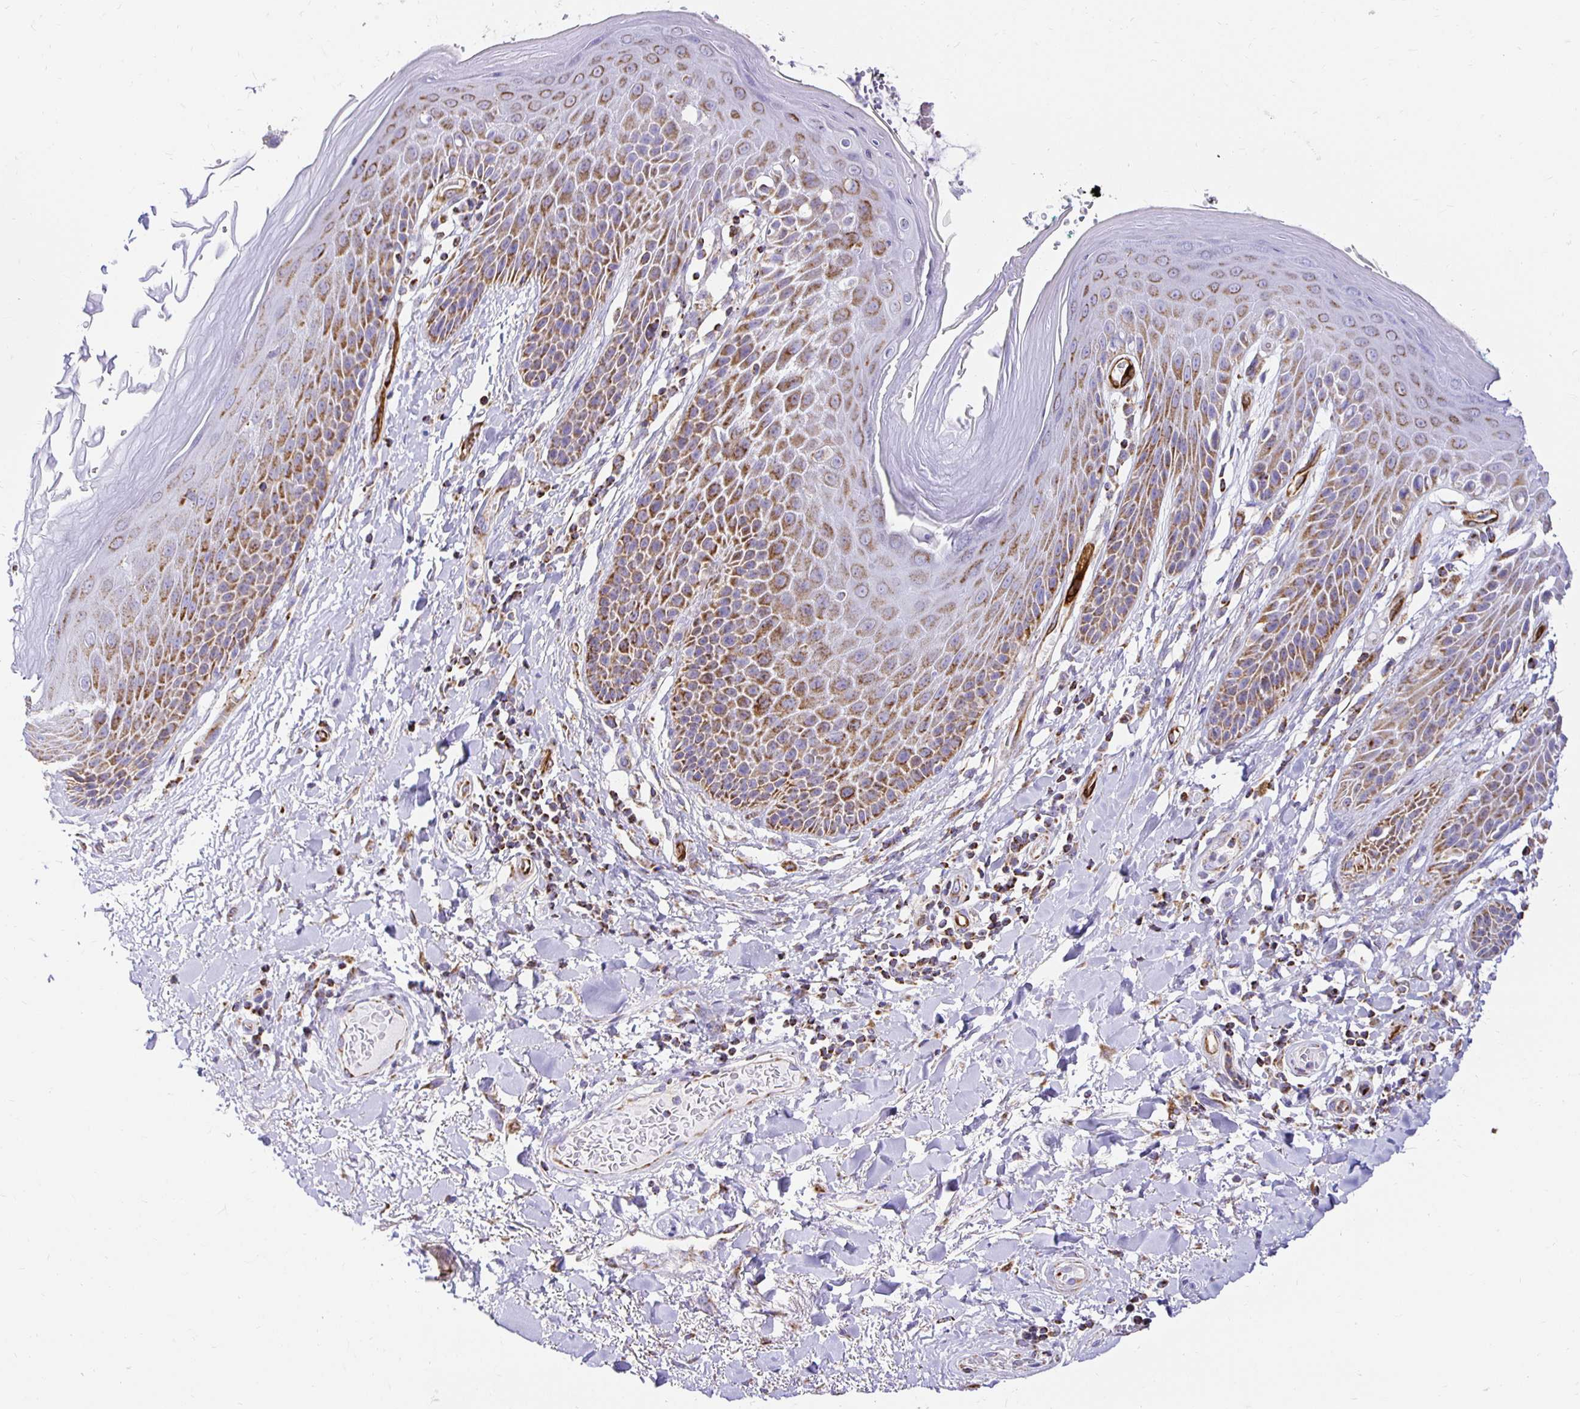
{"staining": {"intensity": "moderate", "quantity": "25%-75%", "location": "cytoplasmic/membranous"}, "tissue": "skin", "cell_type": "Epidermal cells", "image_type": "normal", "snomed": [{"axis": "morphology", "description": "Normal tissue, NOS"}, {"axis": "topography", "description": "Anal"}, {"axis": "topography", "description": "Peripheral nerve tissue"}], "caption": "Skin stained with a brown dye shows moderate cytoplasmic/membranous positive positivity in about 25%-75% of epidermal cells.", "gene": "PLAAT2", "patient": {"sex": "male", "age": 51}}